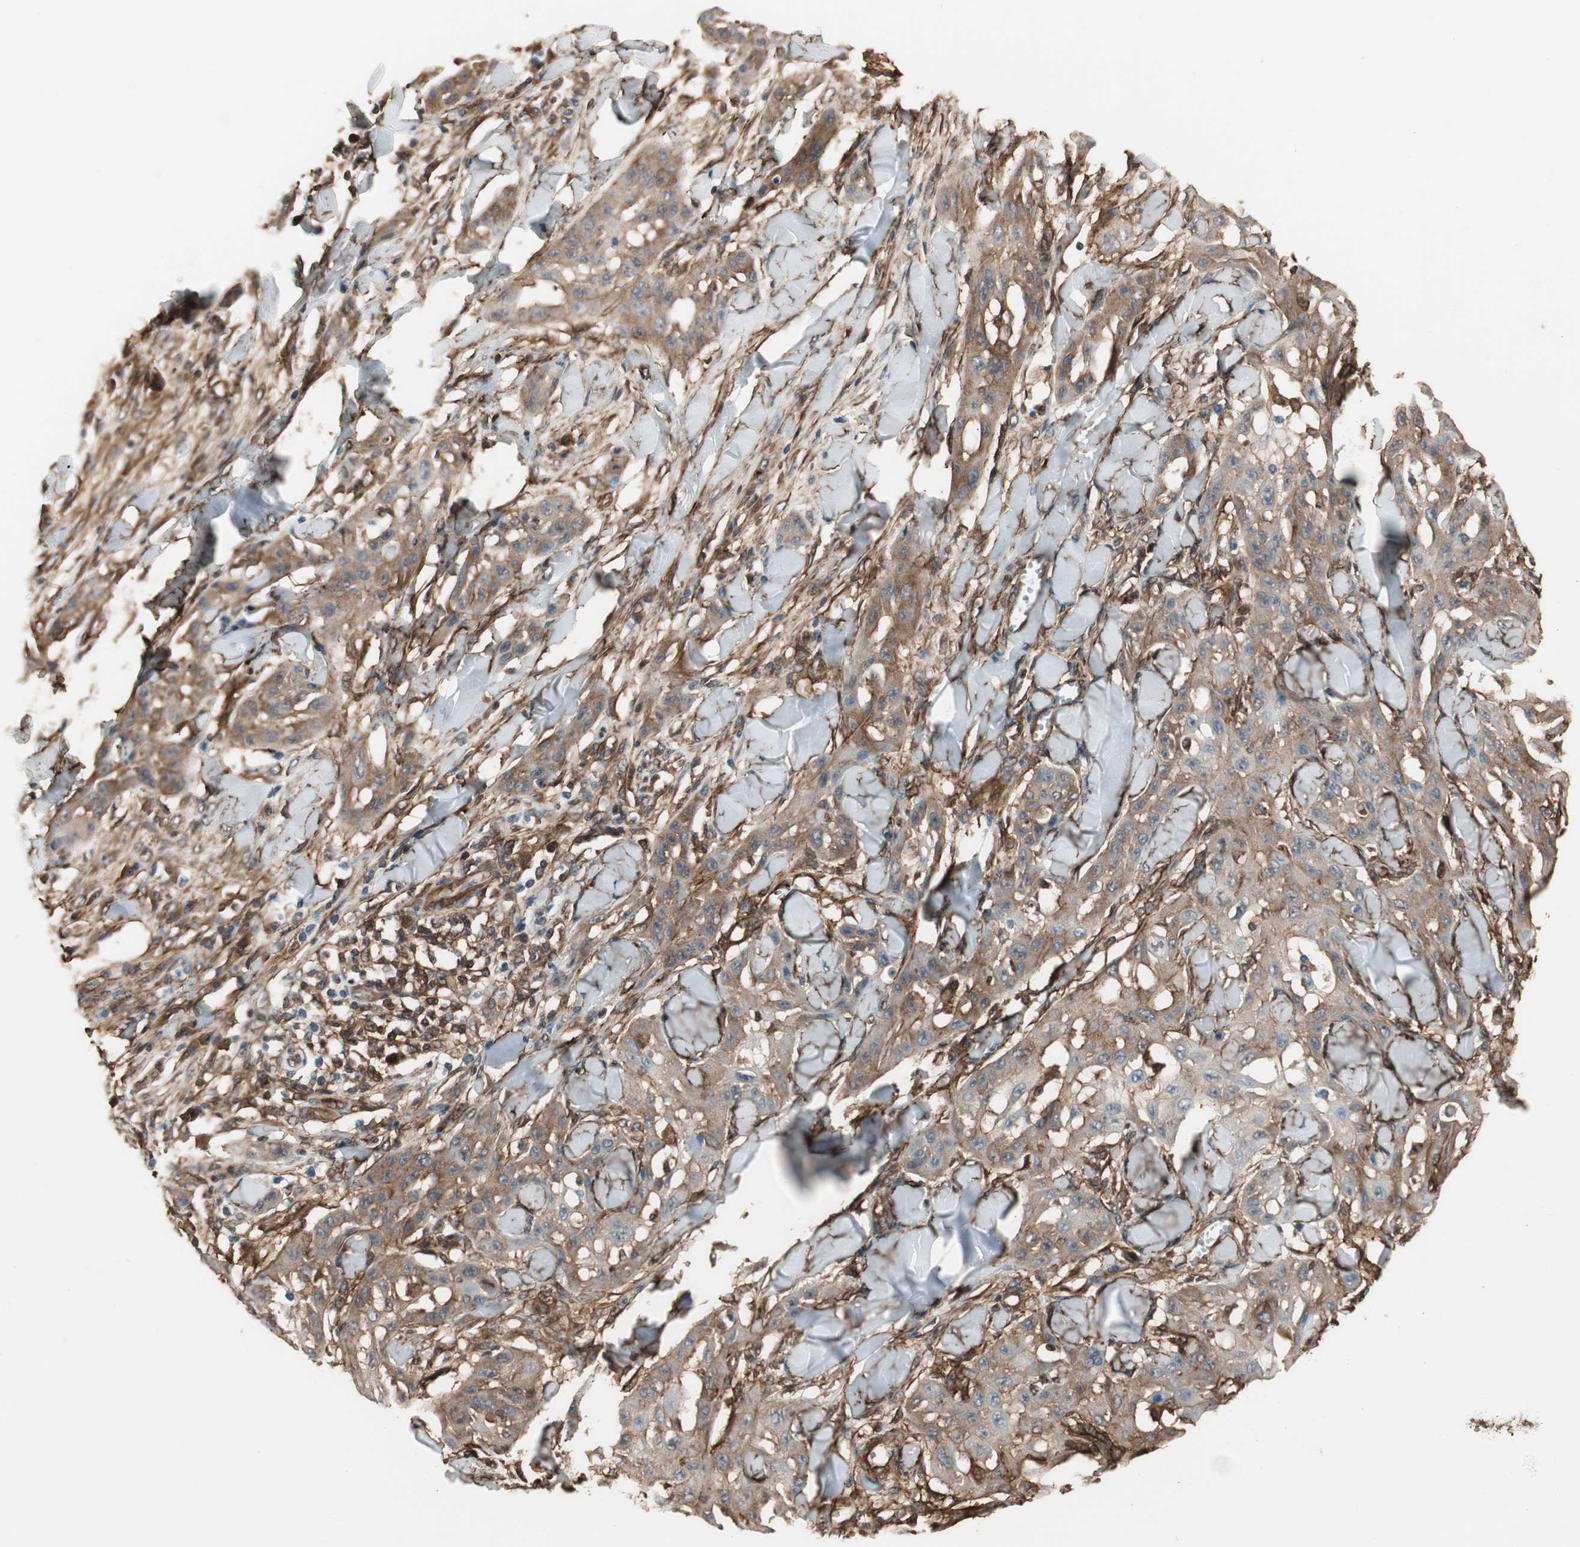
{"staining": {"intensity": "moderate", "quantity": ">75%", "location": "cytoplasmic/membranous"}, "tissue": "skin cancer", "cell_type": "Tumor cells", "image_type": "cancer", "snomed": [{"axis": "morphology", "description": "Squamous cell carcinoma, NOS"}, {"axis": "topography", "description": "Skin"}], "caption": "The micrograph demonstrates a brown stain indicating the presence of a protein in the cytoplasmic/membranous of tumor cells in skin squamous cell carcinoma.", "gene": "PTPN11", "patient": {"sex": "male", "age": 24}}